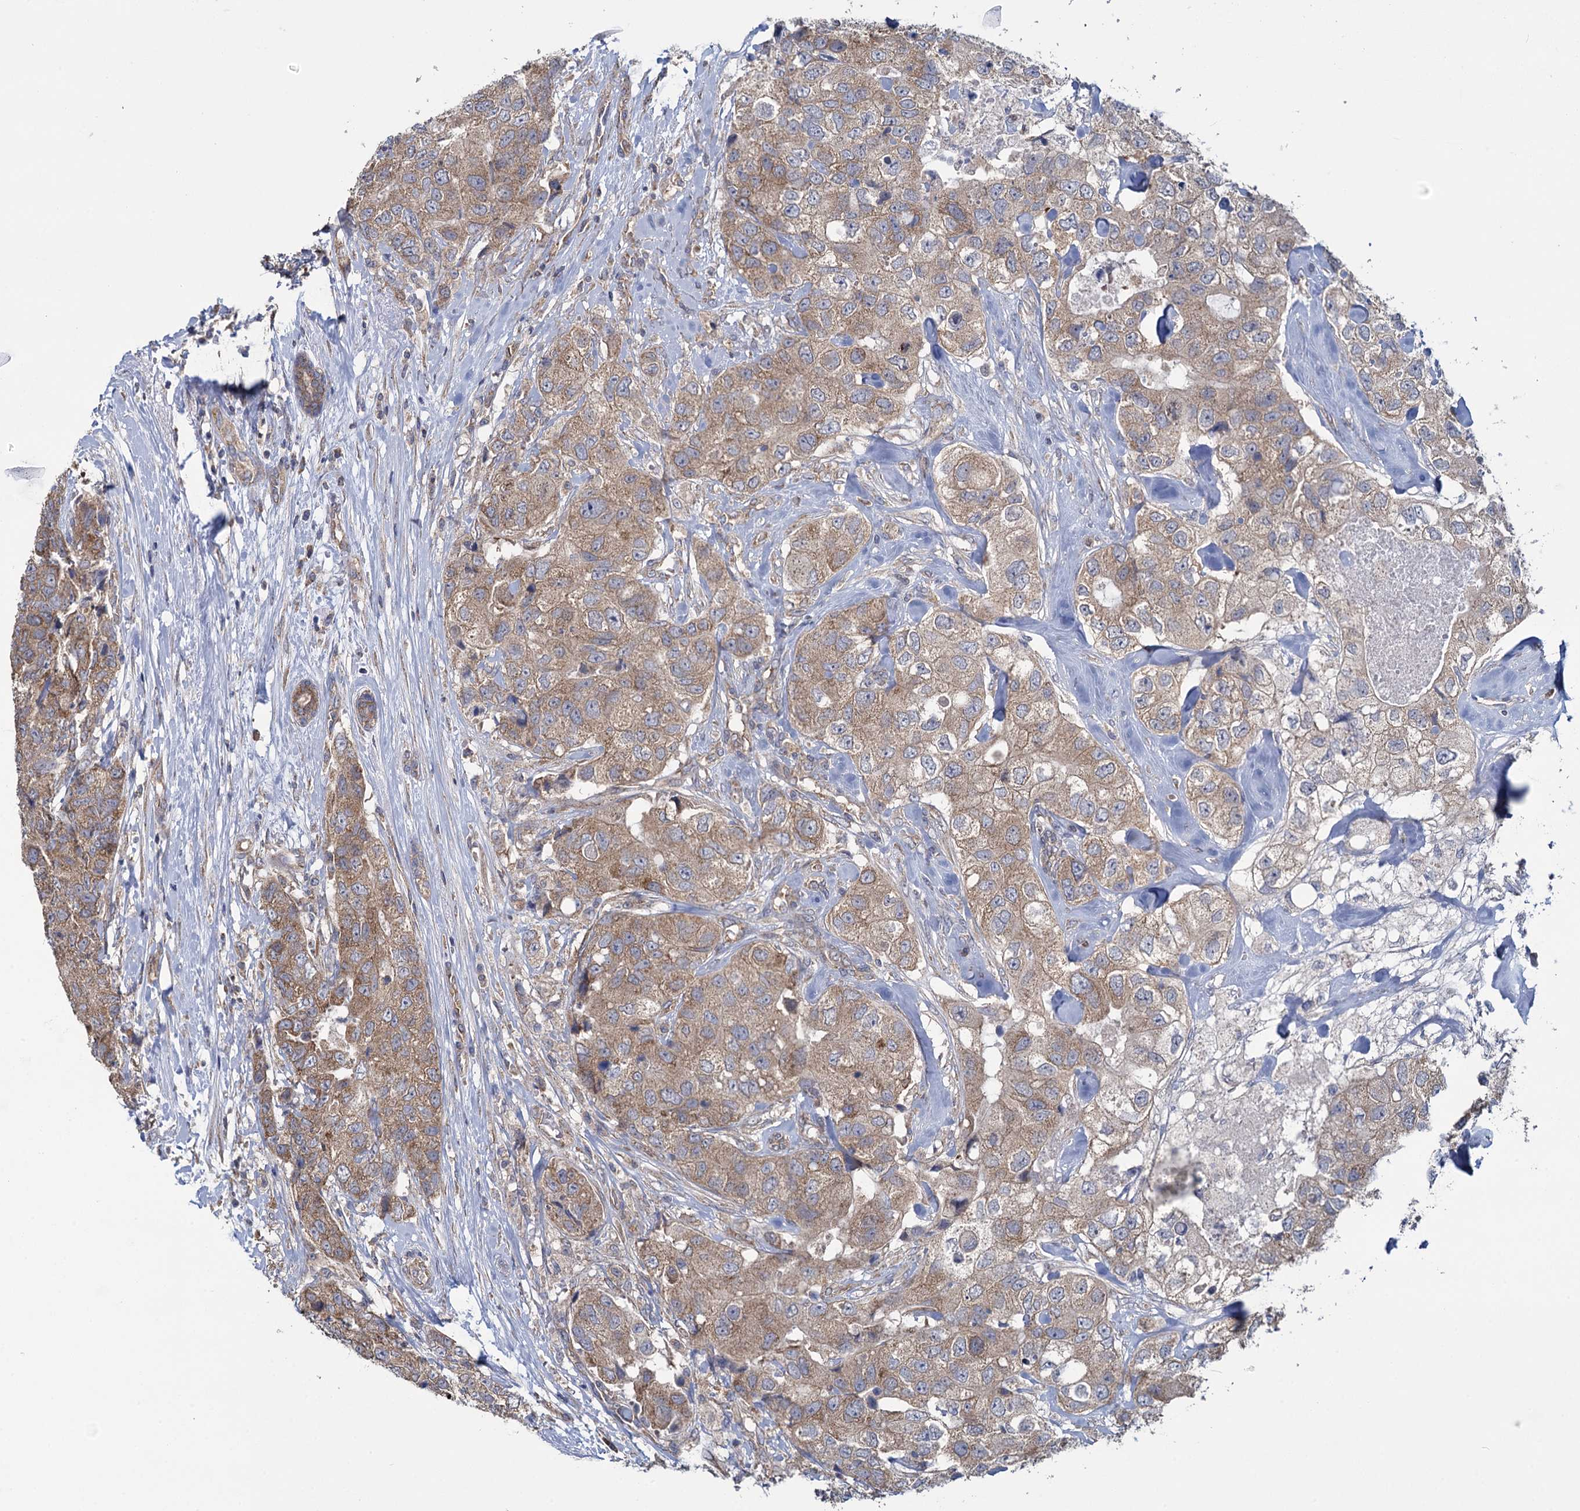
{"staining": {"intensity": "moderate", "quantity": ">75%", "location": "cytoplasmic/membranous"}, "tissue": "breast cancer", "cell_type": "Tumor cells", "image_type": "cancer", "snomed": [{"axis": "morphology", "description": "Duct carcinoma"}, {"axis": "topography", "description": "Breast"}], "caption": "Protein analysis of breast cancer tissue exhibits moderate cytoplasmic/membranous expression in about >75% of tumor cells. Ihc stains the protein of interest in brown and the nuclei are stained blue.", "gene": "GSTM2", "patient": {"sex": "female", "age": 62}}